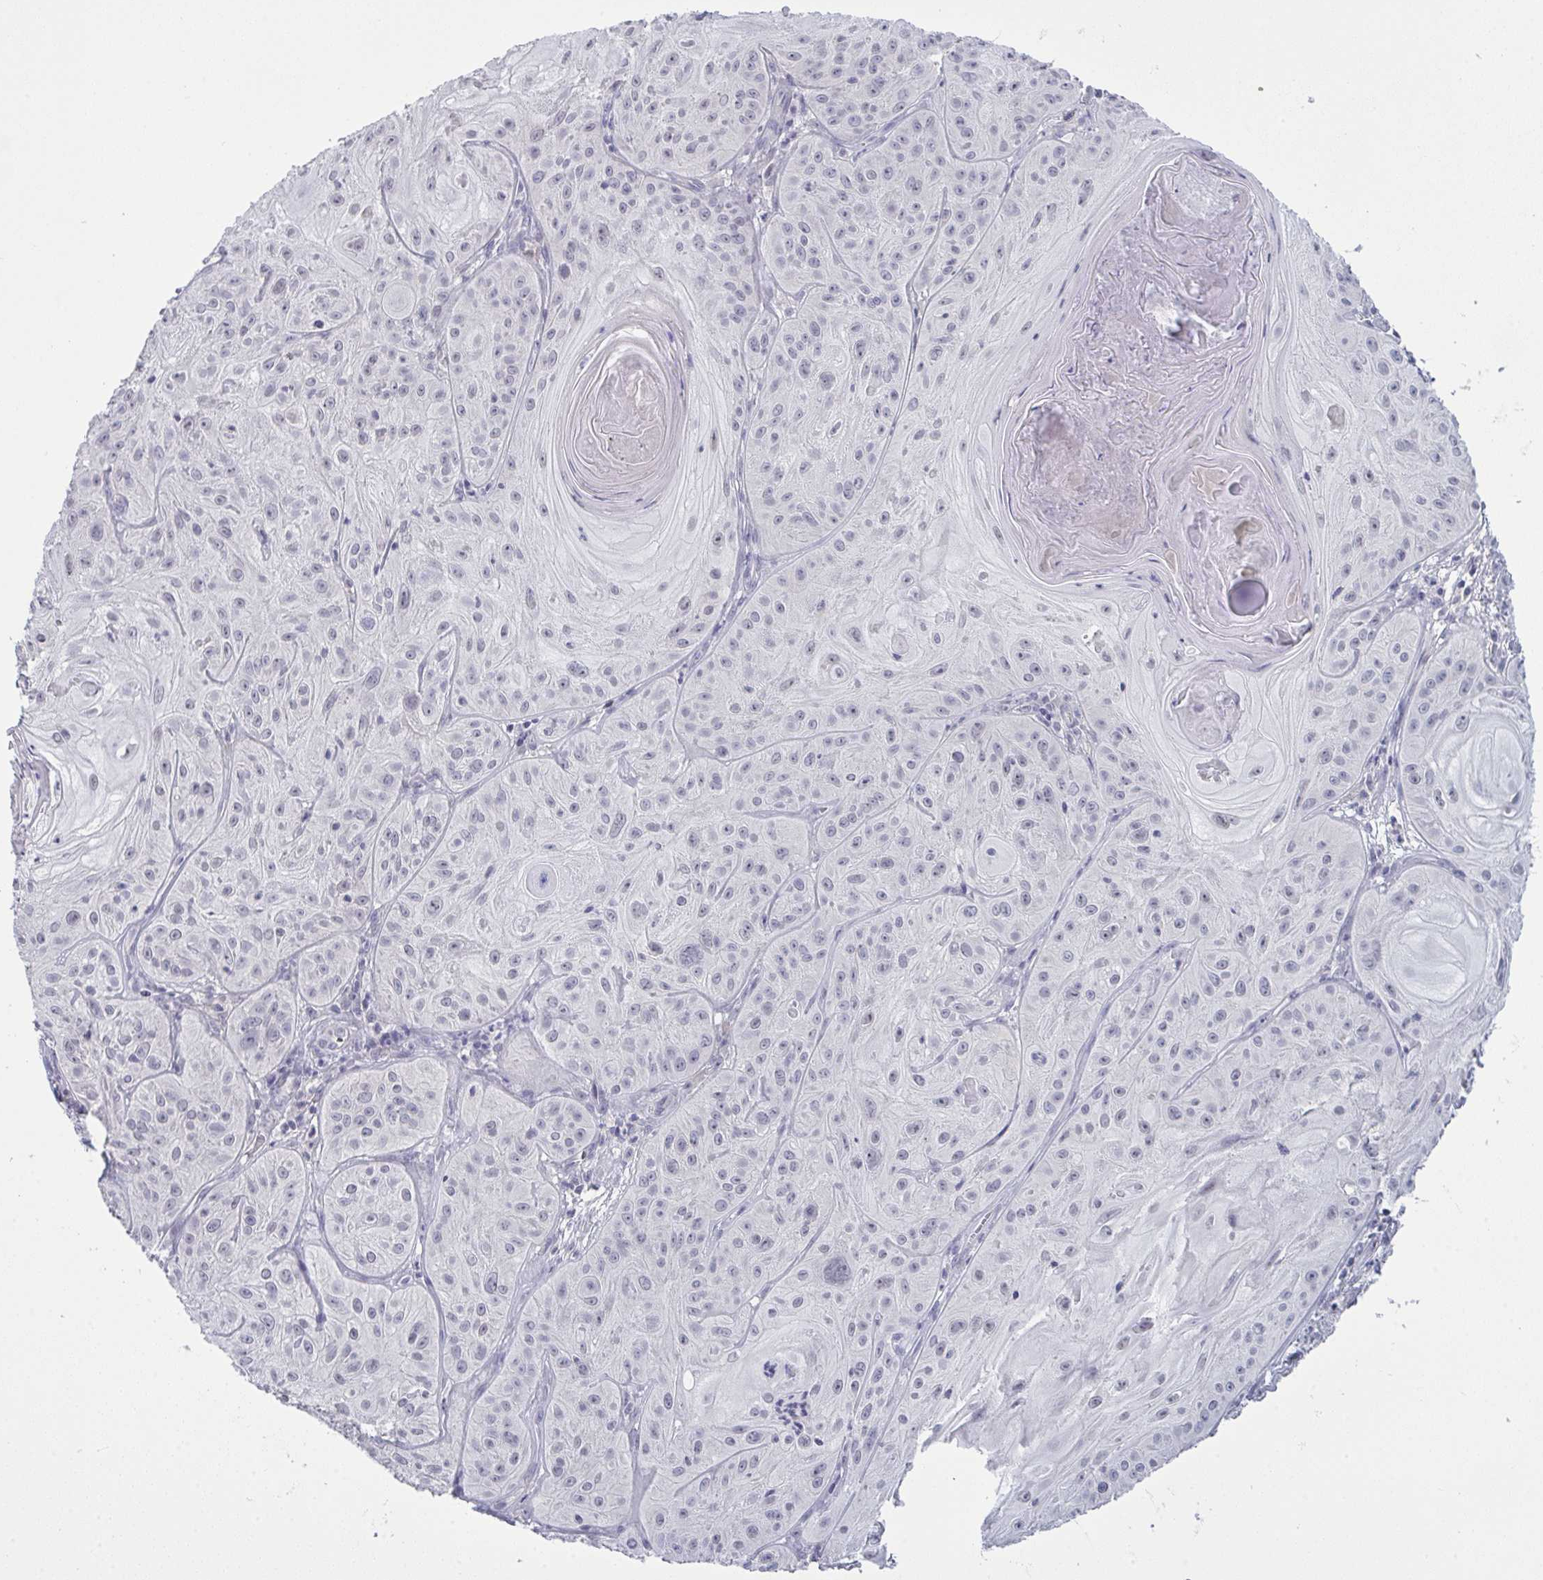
{"staining": {"intensity": "negative", "quantity": "none", "location": "none"}, "tissue": "skin cancer", "cell_type": "Tumor cells", "image_type": "cancer", "snomed": [{"axis": "morphology", "description": "Squamous cell carcinoma, NOS"}, {"axis": "topography", "description": "Skin"}], "caption": "Skin squamous cell carcinoma stained for a protein using immunohistochemistry reveals no staining tumor cells.", "gene": "ZNF784", "patient": {"sex": "male", "age": 85}}